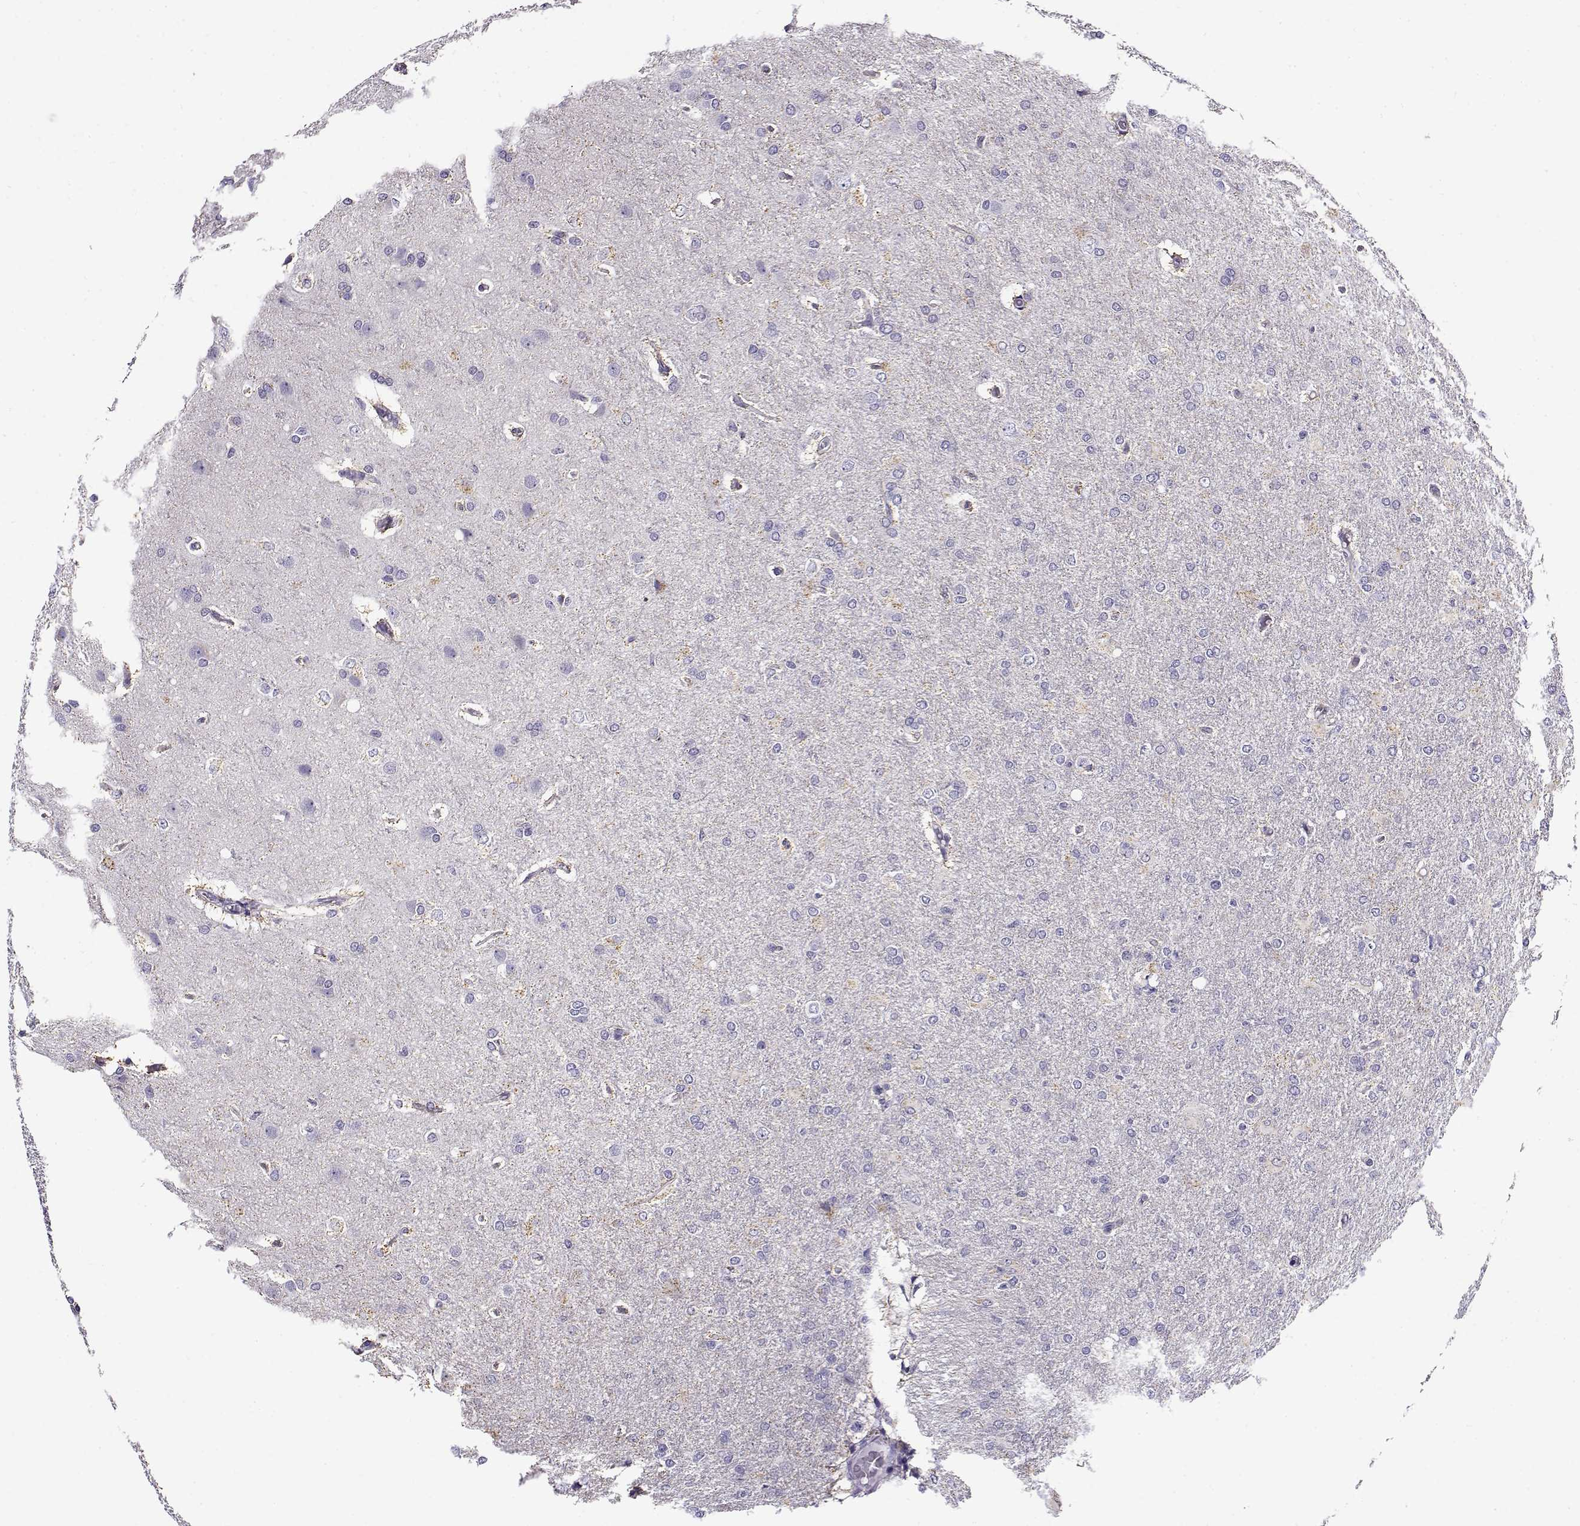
{"staining": {"intensity": "negative", "quantity": "none", "location": "none"}, "tissue": "glioma", "cell_type": "Tumor cells", "image_type": "cancer", "snomed": [{"axis": "morphology", "description": "Glioma, malignant, High grade"}, {"axis": "topography", "description": "Brain"}], "caption": "DAB immunohistochemical staining of human glioma exhibits no significant expression in tumor cells.", "gene": "FEZF1", "patient": {"sex": "male", "age": 68}}